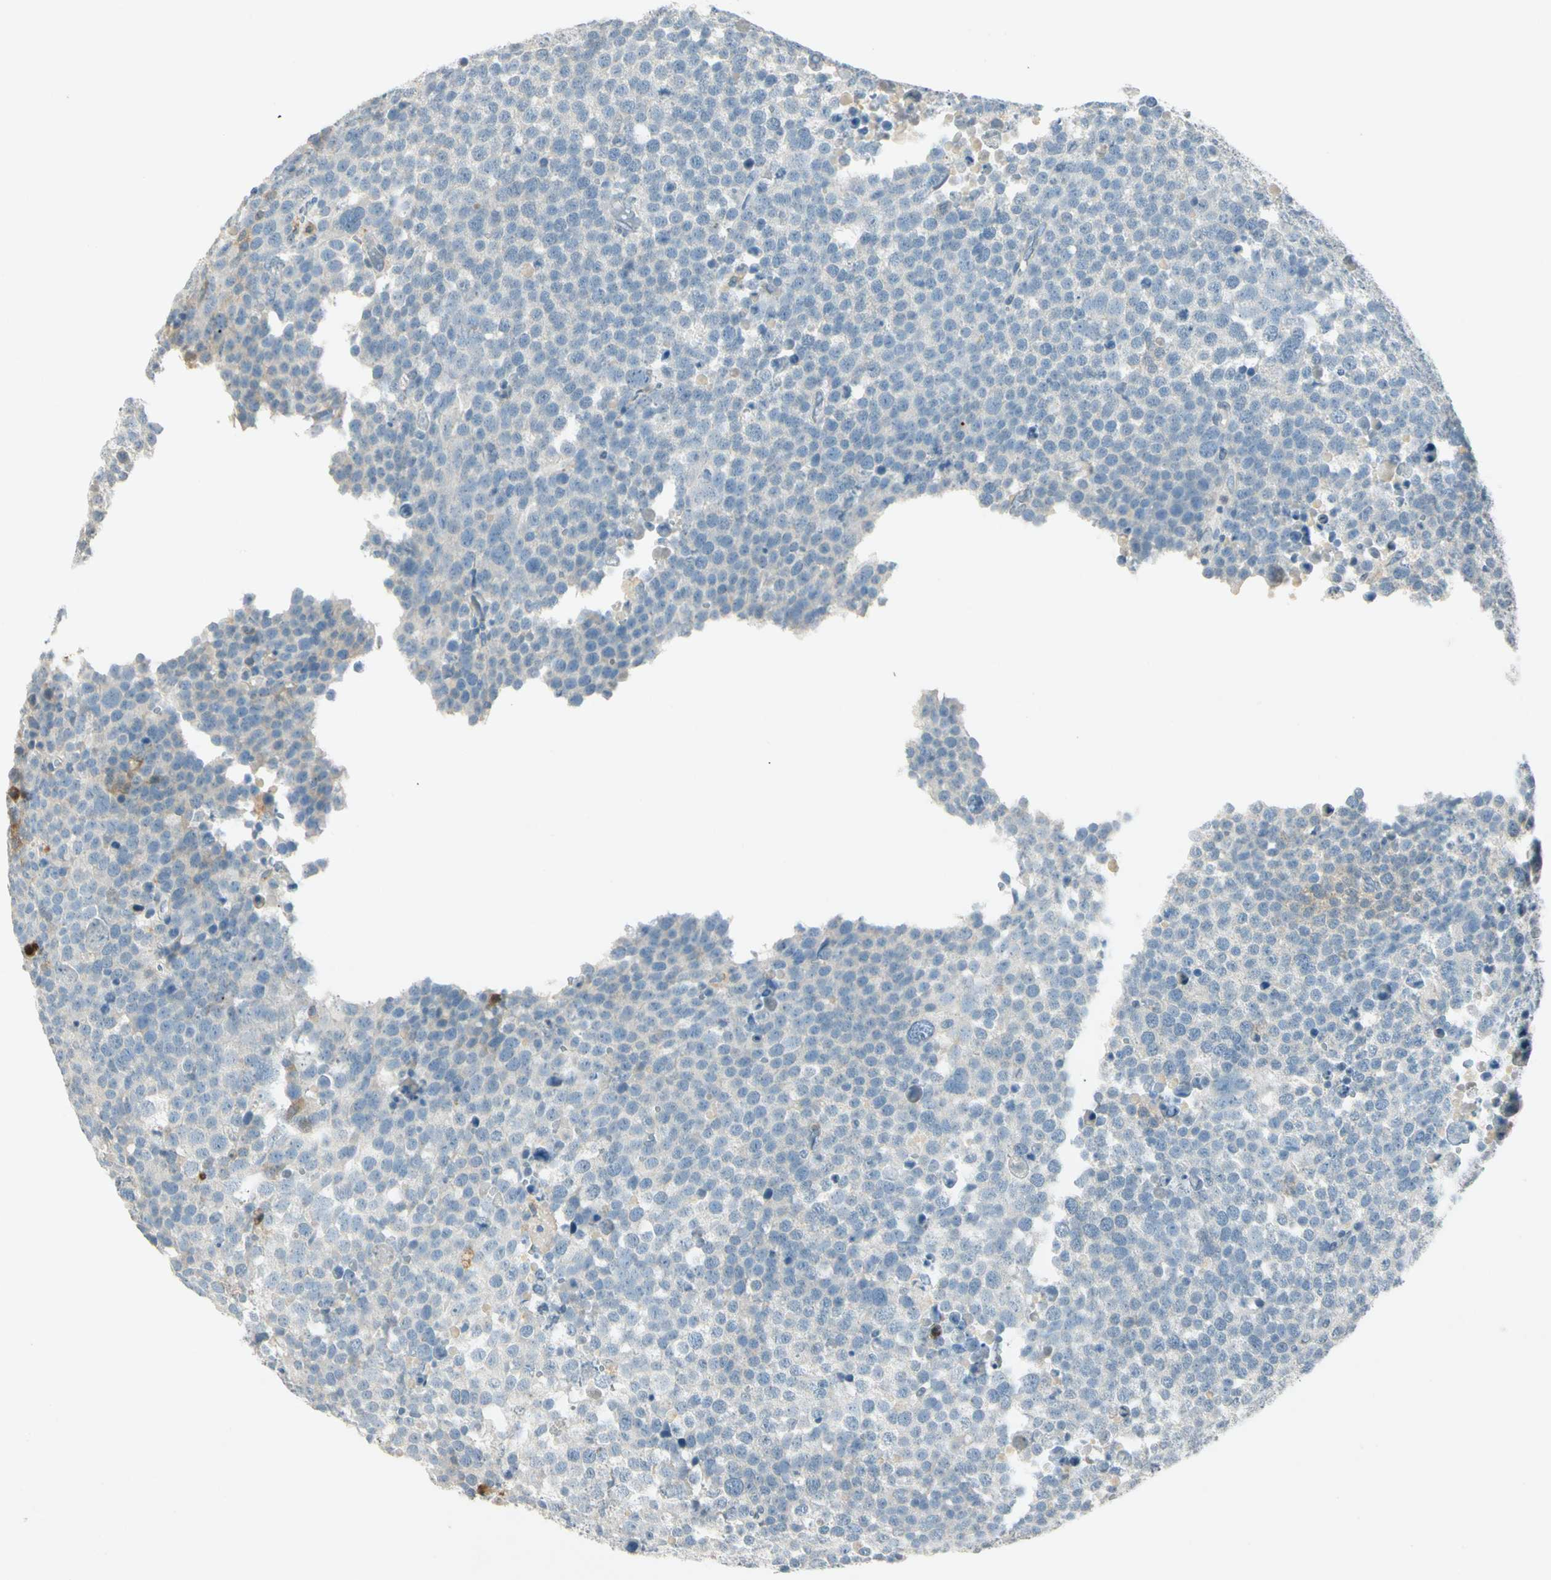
{"staining": {"intensity": "weak", "quantity": "<25%", "location": "cytoplasmic/membranous"}, "tissue": "testis cancer", "cell_type": "Tumor cells", "image_type": "cancer", "snomed": [{"axis": "morphology", "description": "Seminoma, NOS"}, {"axis": "topography", "description": "Testis"}], "caption": "The photomicrograph reveals no significant staining in tumor cells of testis cancer. (DAB immunohistochemistry, high magnification).", "gene": "HSPA1B", "patient": {"sex": "male", "age": 71}}